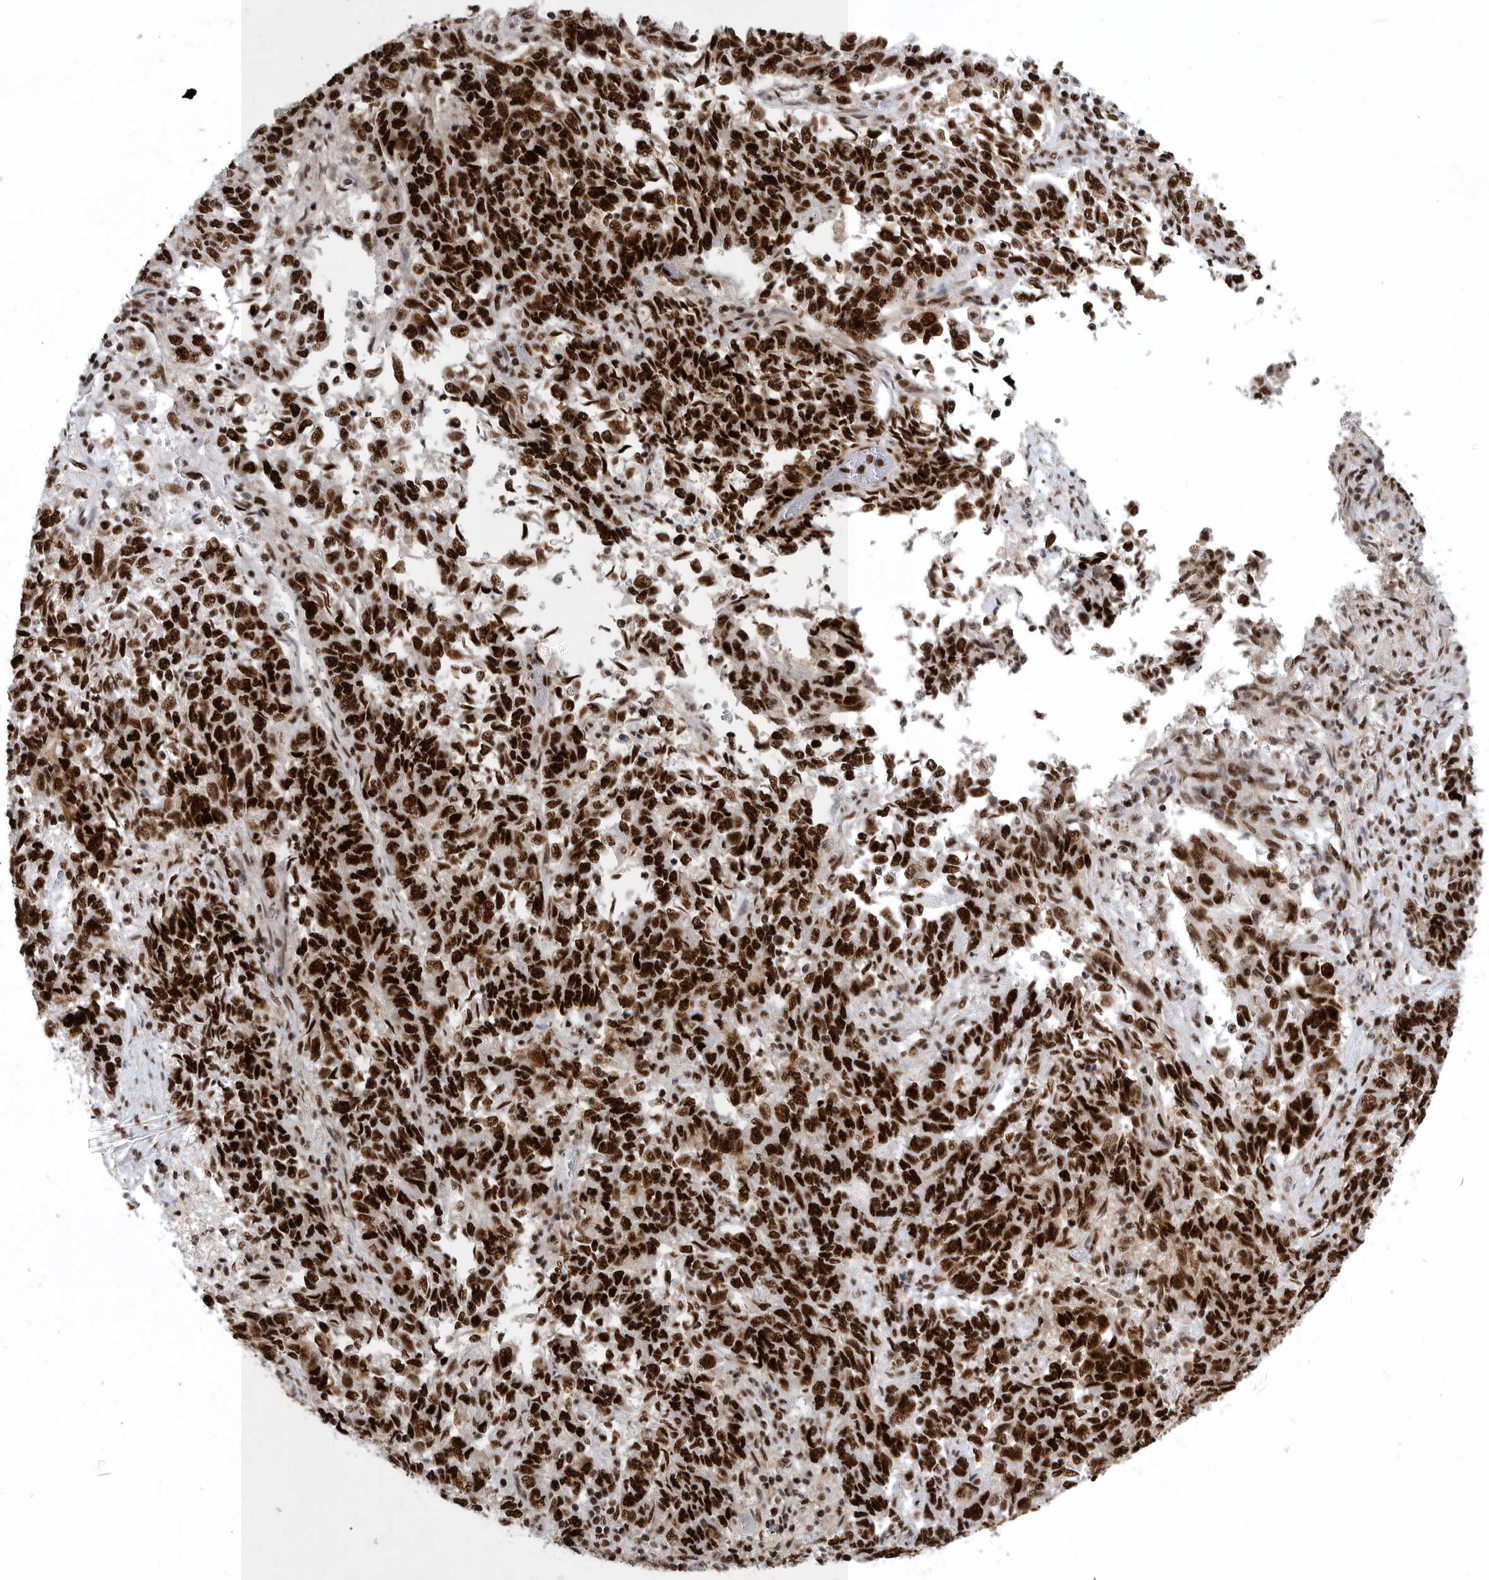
{"staining": {"intensity": "strong", "quantity": ">75%", "location": "nuclear"}, "tissue": "endometrial cancer", "cell_type": "Tumor cells", "image_type": "cancer", "snomed": [{"axis": "morphology", "description": "Adenocarcinoma, NOS"}, {"axis": "topography", "description": "Endometrium"}], "caption": "DAB immunohistochemical staining of adenocarcinoma (endometrial) displays strong nuclear protein expression in approximately >75% of tumor cells.", "gene": "BCLAF1", "patient": {"sex": "female", "age": 80}}